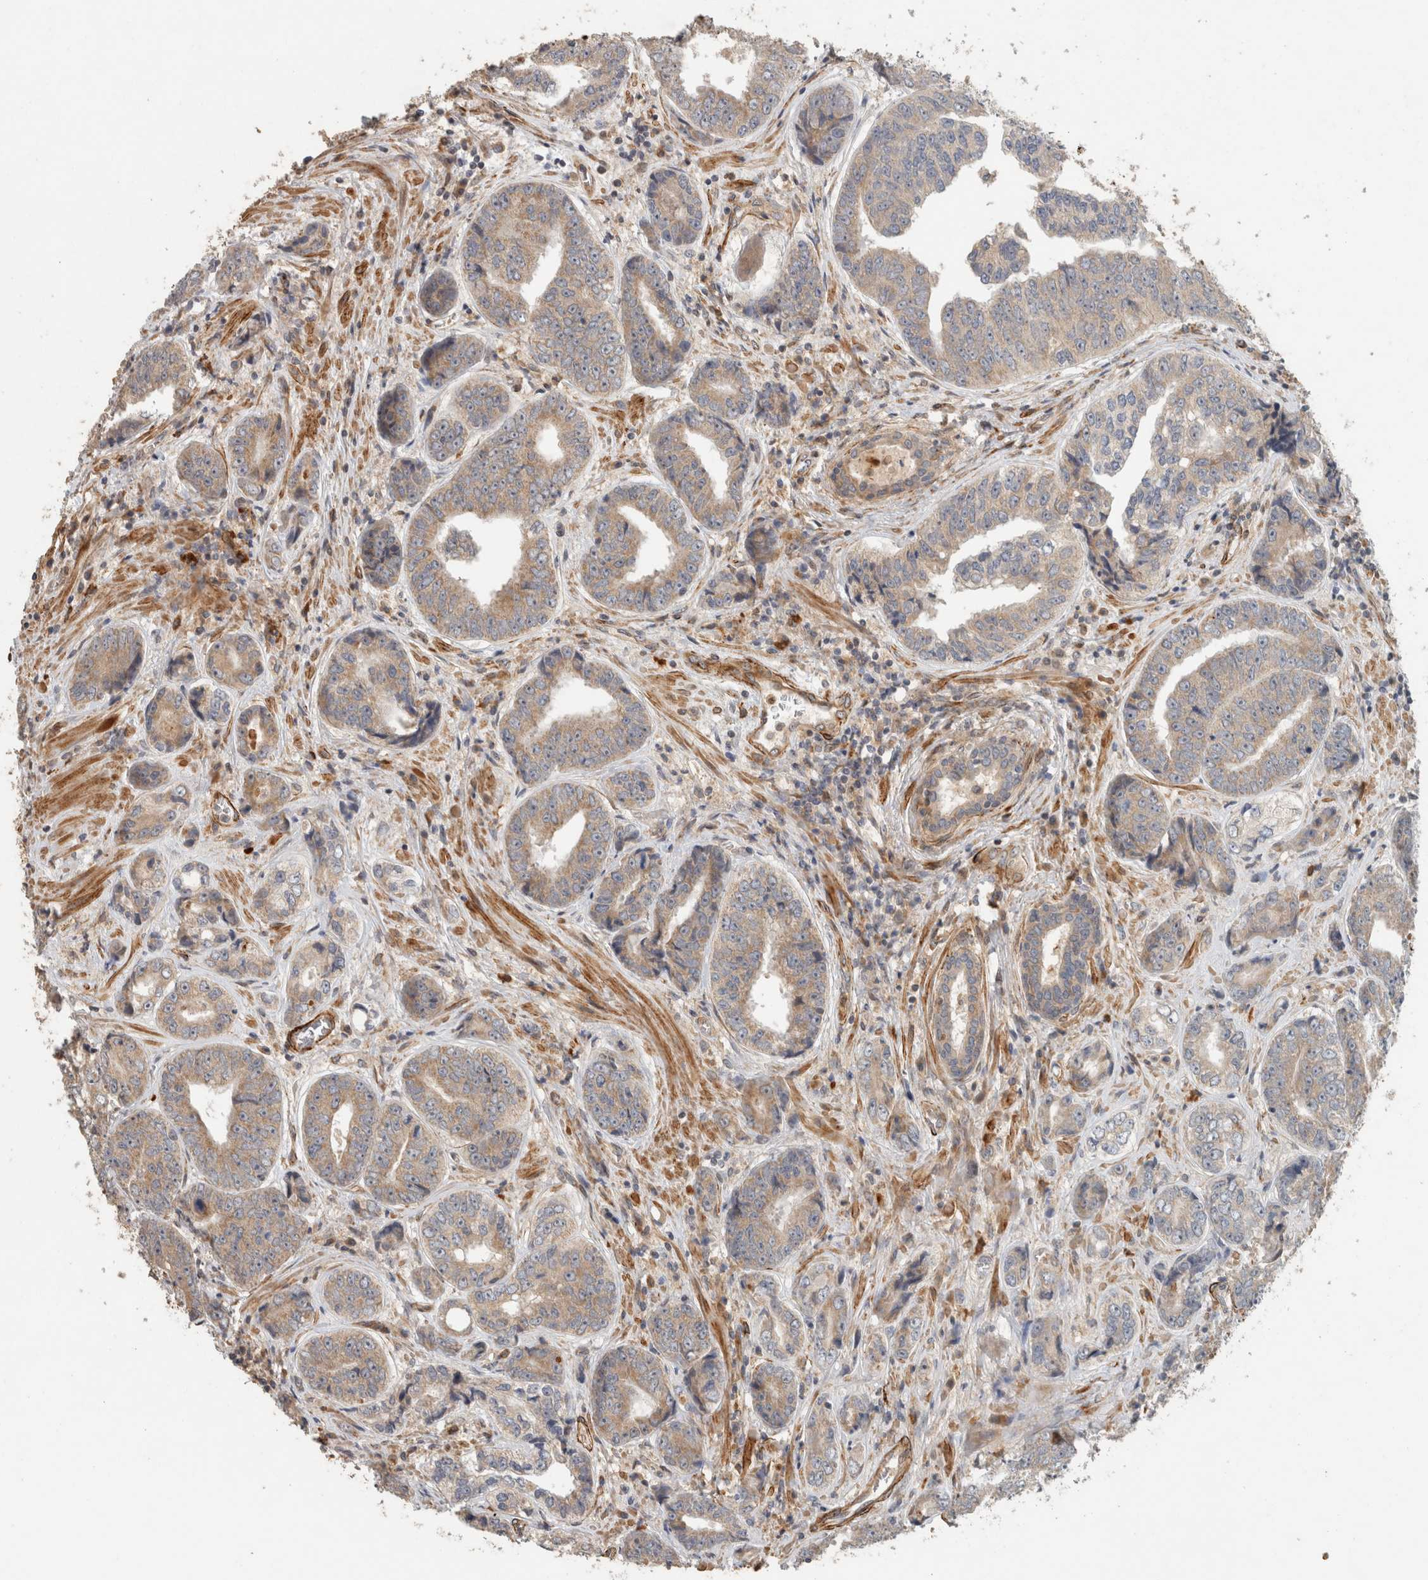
{"staining": {"intensity": "weak", "quantity": ">75%", "location": "cytoplasmic/membranous"}, "tissue": "prostate cancer", "cell_type": "Tumor cells", "image_type": "cancer", "snomed": [{"axis": "morphology", "description": "Adenocarcinoma, High grade"}, {"axis": "topography", "description": "Prostate"}], "caption": "Weak cytoplasmic/membranous protein expression is present in about >75% of tumor cells in adenocarcinoma (high-grade) (prostate).", "gene": "SIPA1L2", "patient": {"sex": "male", "age": 61}}